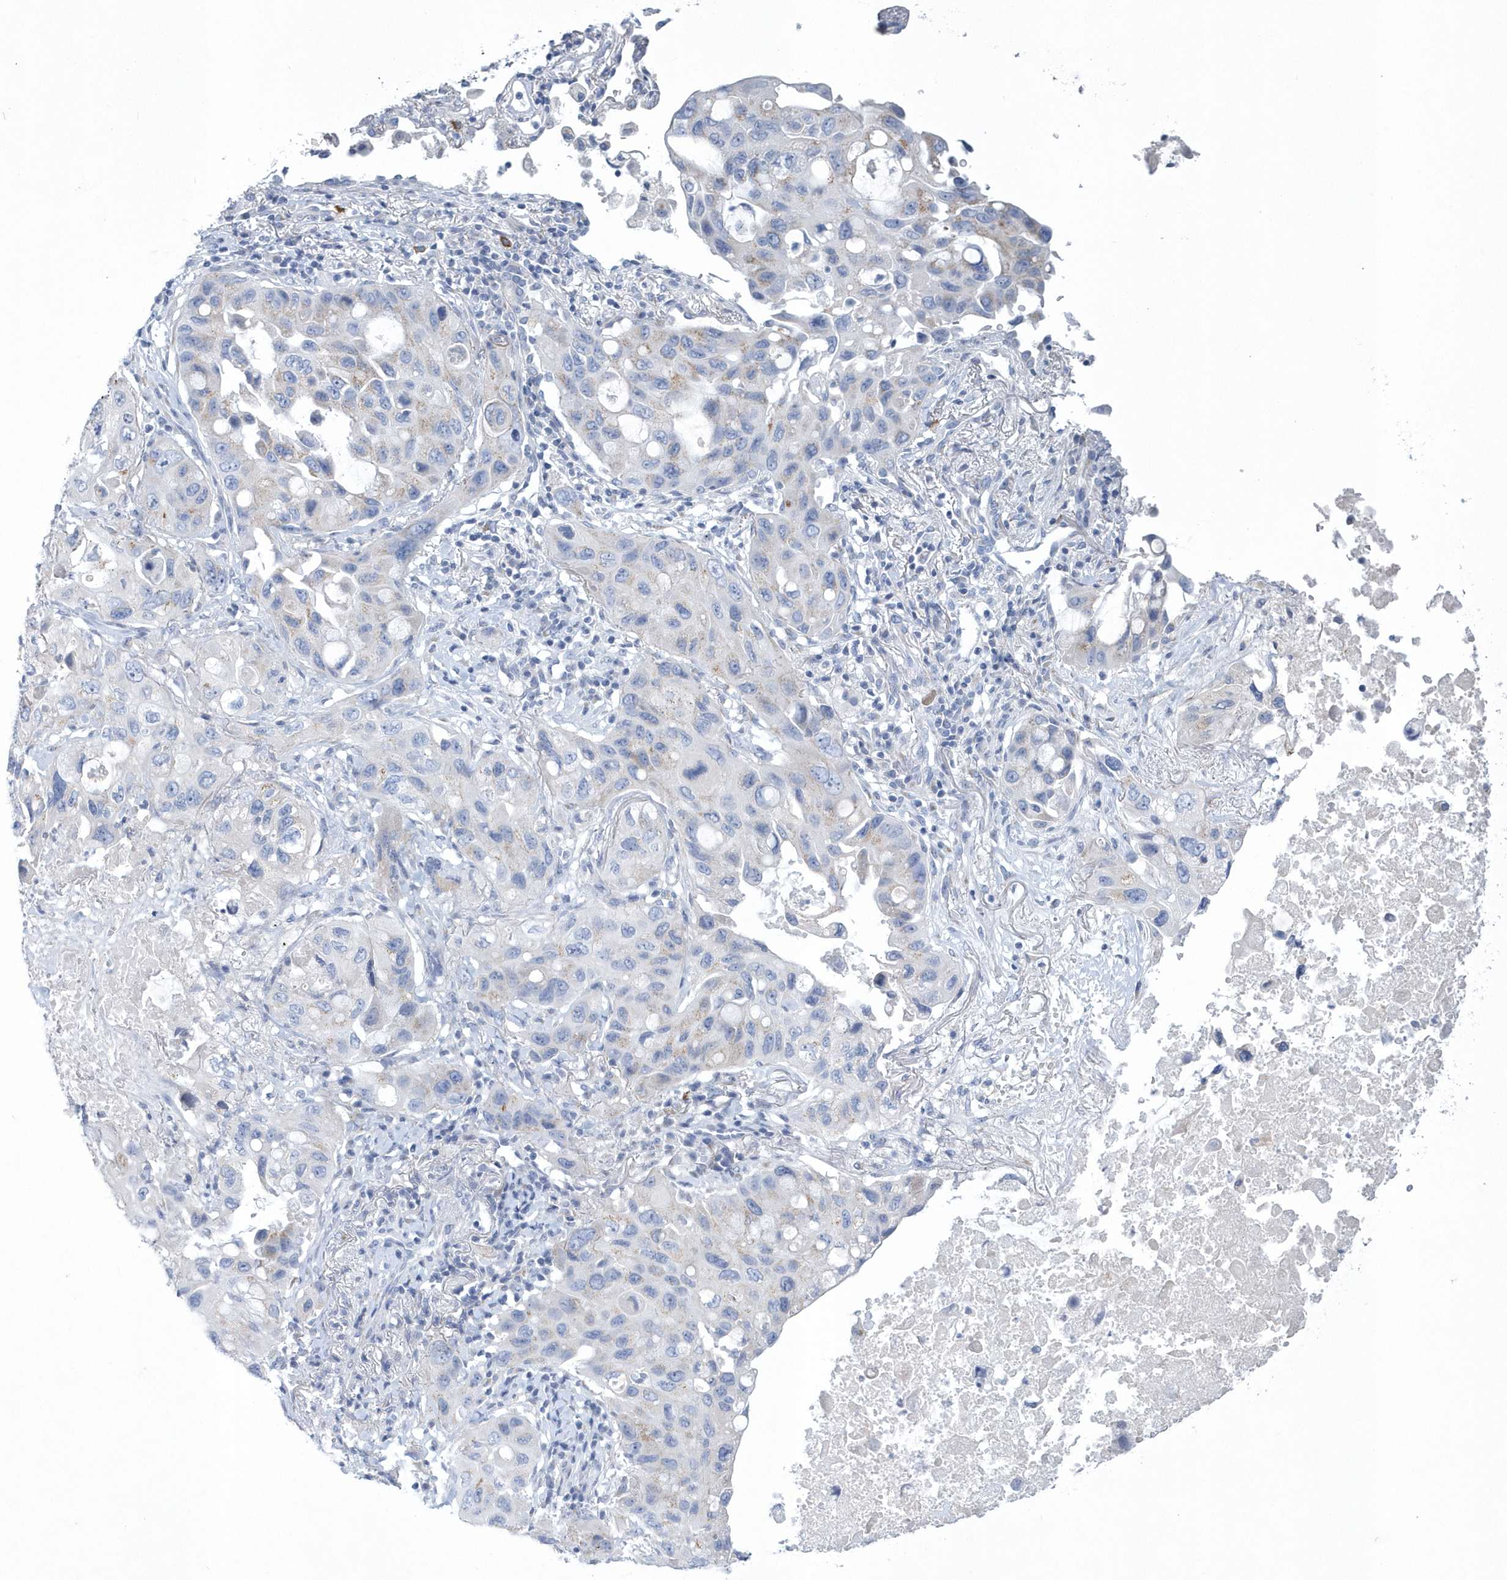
{"staining": {"intensity": "negative", "quantity": "none", "location": "none"}, "tissue": "lung cancer", "cell_type": "Tumor cells", "image_type": "cancer", "snomed": [{"axis": "morphology", "description": "Squamous cell carcinoma, NOS"}, {"axis": "topography", "description": "Lung"}], "caption": "There is no significant staining in tumor cells of lung squamous cell carcinoma.", "gene": "SPATA18", "patient": {"sex": "female", "age": 73}}